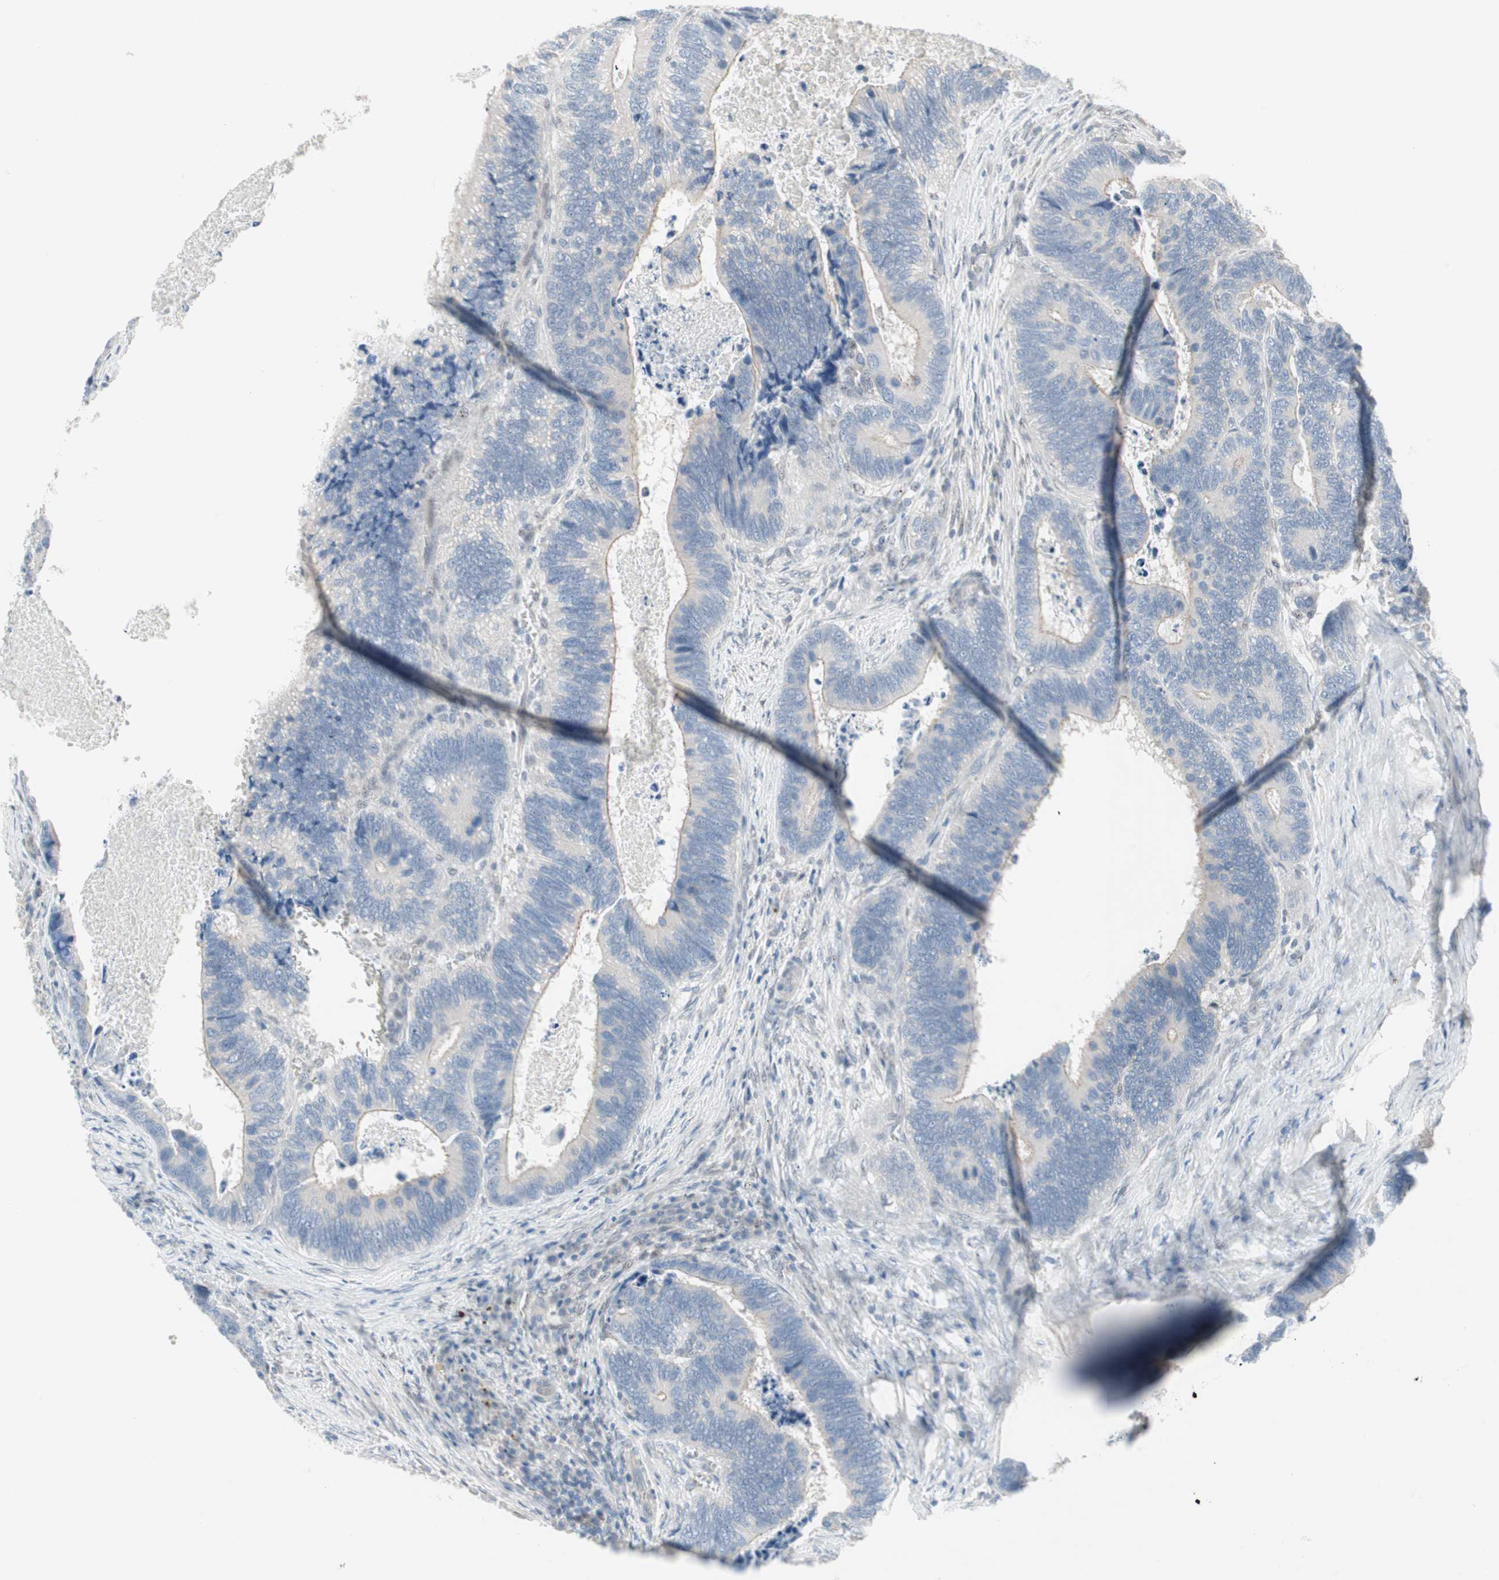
{"staining": {"intensity": "weak", "quantity": "25%-75%", "location": "cytoplasmic/membranous"}, "tissue": "colorectal cancer", "cell_type": "Tumor cells", "image_type": "cancer", "snomed": [{"axis": "morphology", "description": "Adenocarcinoma, NOS"}, {"axis": "topography", "description": "Colon"}], "caption": "A photomicrograph of human colorectal cancer (adenocarcinoma) stained for a protein reveals weak cytoplasmic/membranous brown staining in tumor cells. (brown staining indicates protein expression, while blue staining denotes nuclei).", "gene": "CAND2", "patient": {"sex": "male", "age": 72}}